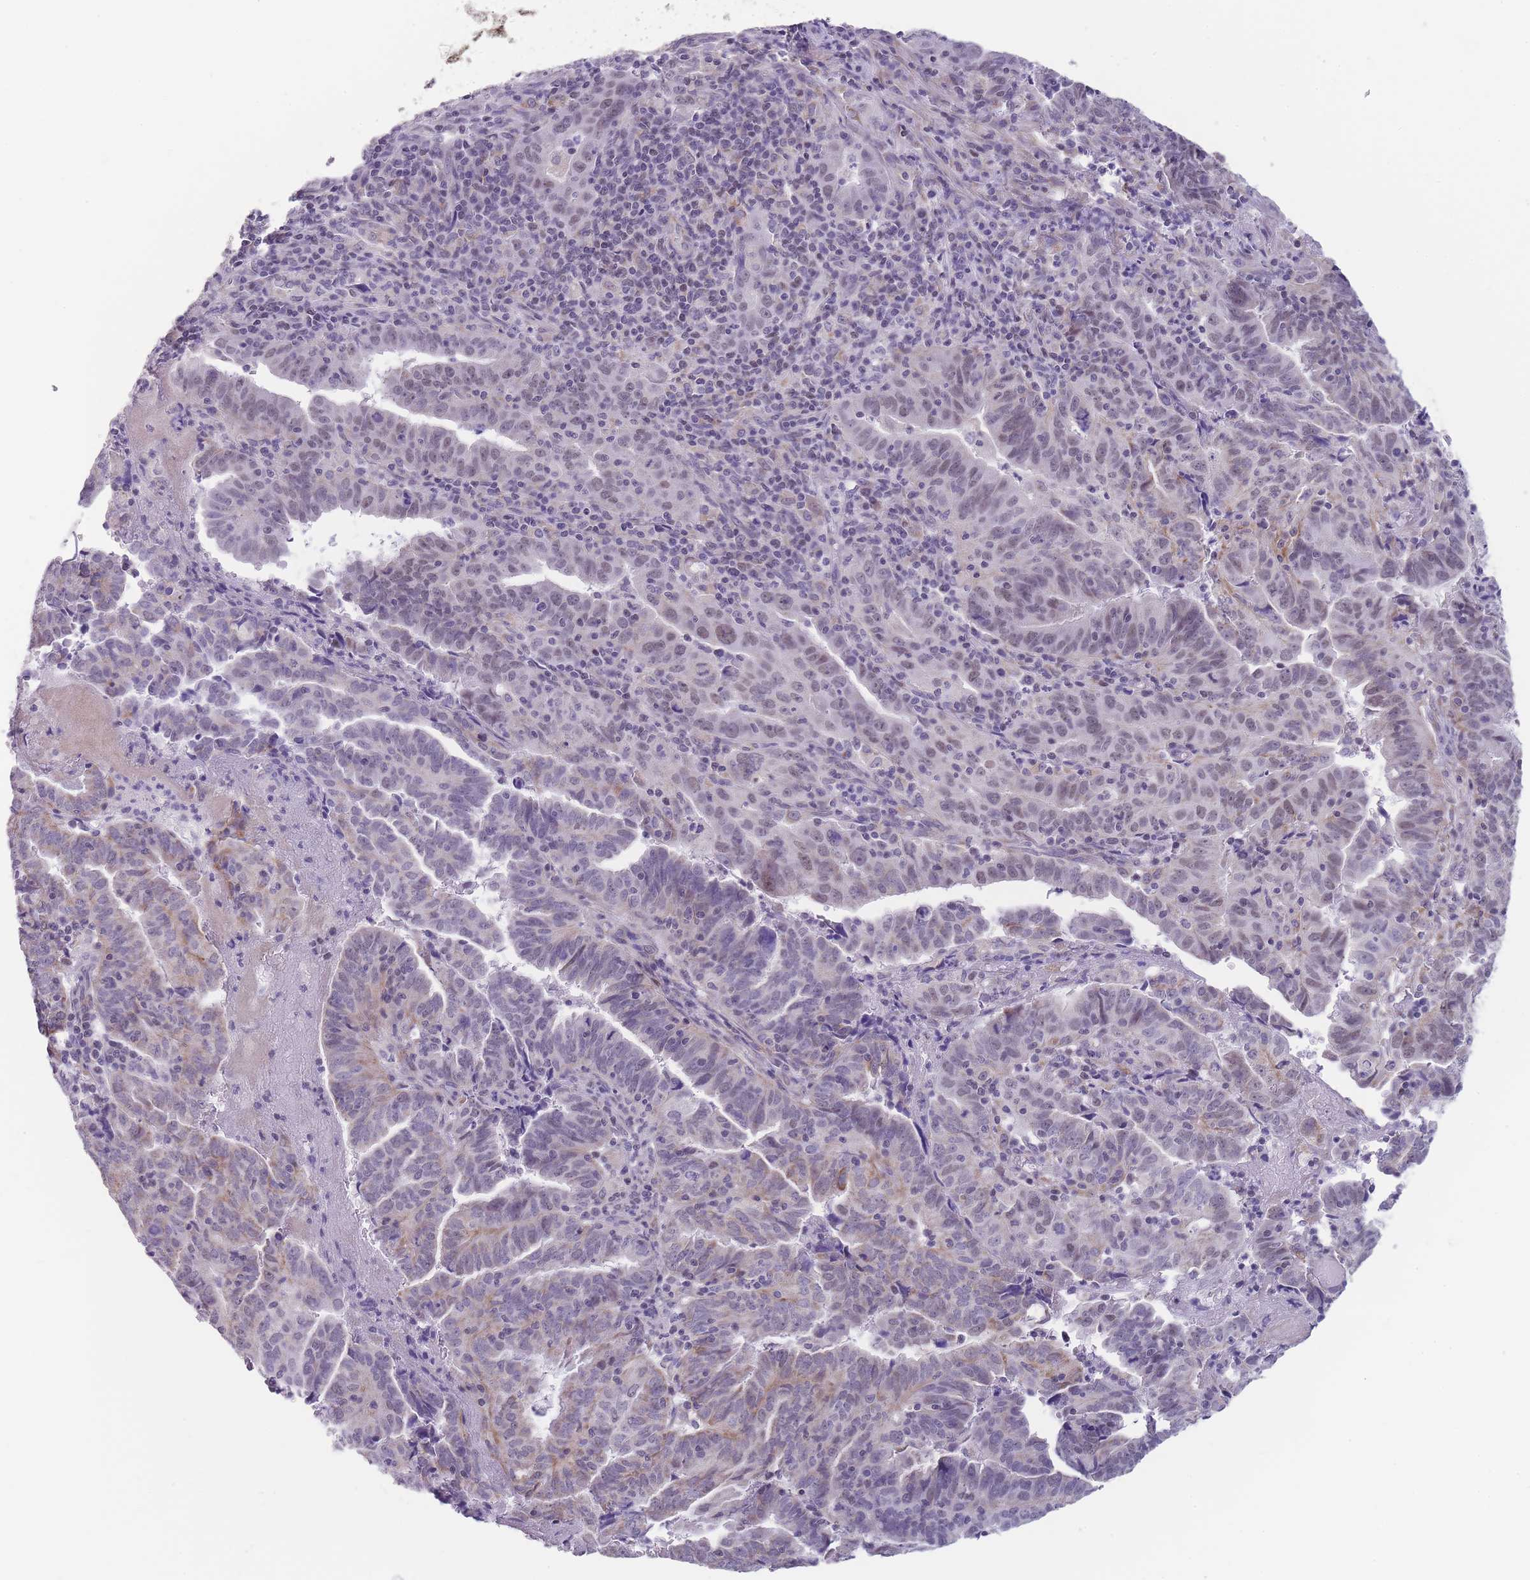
{"staining": {"intensity": "moderate", "quantity": "<25%", "location": "cytoplasmic/membranous,nuclear"}, "tissue": "endometrial cancer", "cell_type": "Tumor cells", "image_type": "cancer", "snomed": [{"axis": "morphology", "description": "Adenocarcinoma, NOS"}, {"axis": "topography", "description": "Endometrium"}], "caption": "Human adenocarcinoma (endometrial) stained with a brown dye displays moderate cytoplasmic/membranous and nuclear positive expression in approximately <25% of tumor cells.", "gene": "ZBTB24", "patient": {"sex": "female", "age": 60}}